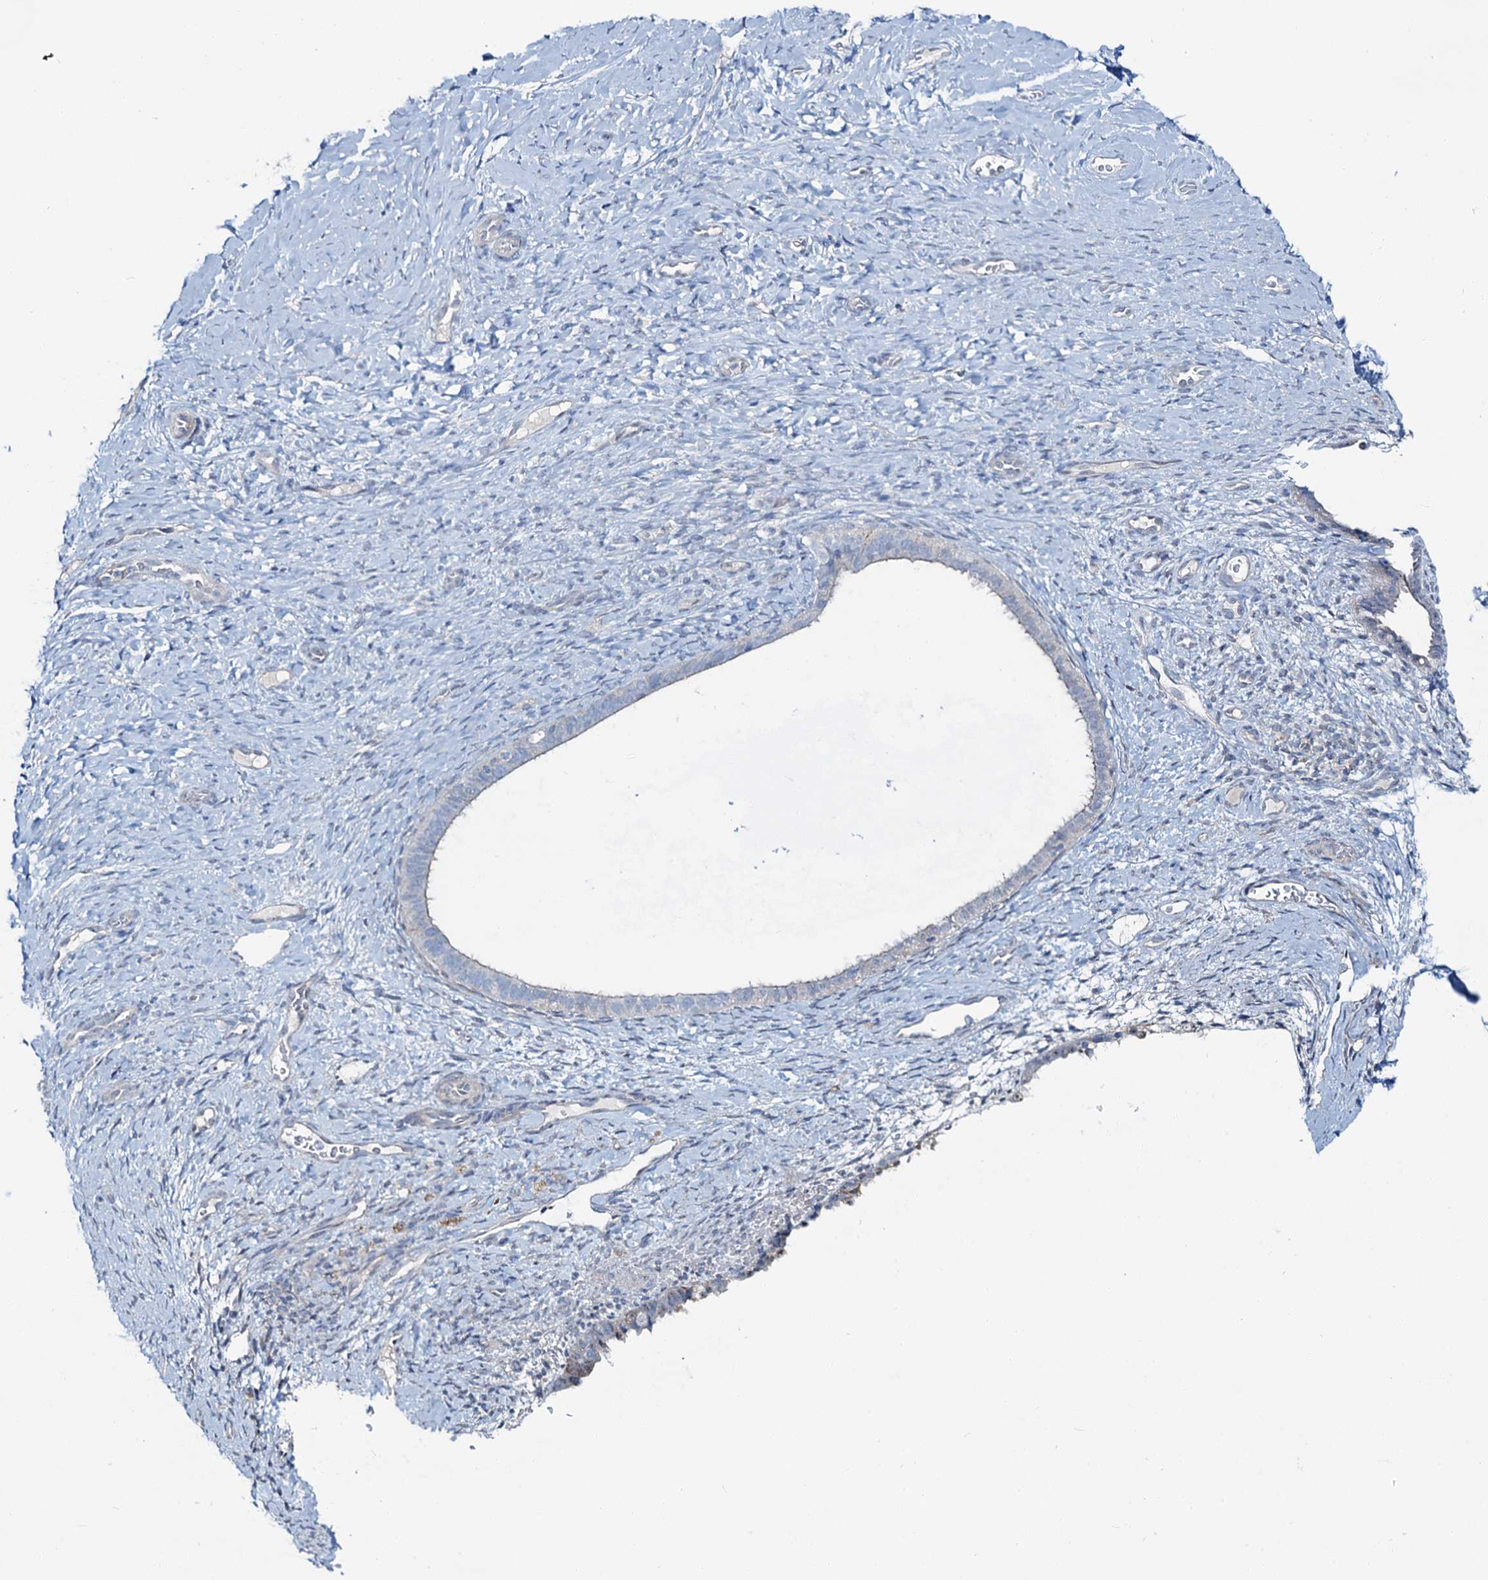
{"staining": {"intensity": "negative", "quantity": "none", "location": "none"}, "tissue": "endometrium", "cell_type": "Cells in endometrial stroma", "image_type": "normal", "snomed": [{"axis": "morphology", "description": "Normal tissue, NOS"}, {"axis": "topography", "description": "Endometrium"}], "caption": "A photomicrograph of endometrium stained for a protein exhibits no brown staining in cells in endometrial stroma.", "gene": "ASTE1", "patient": {"sex": "female", "age": 65}}